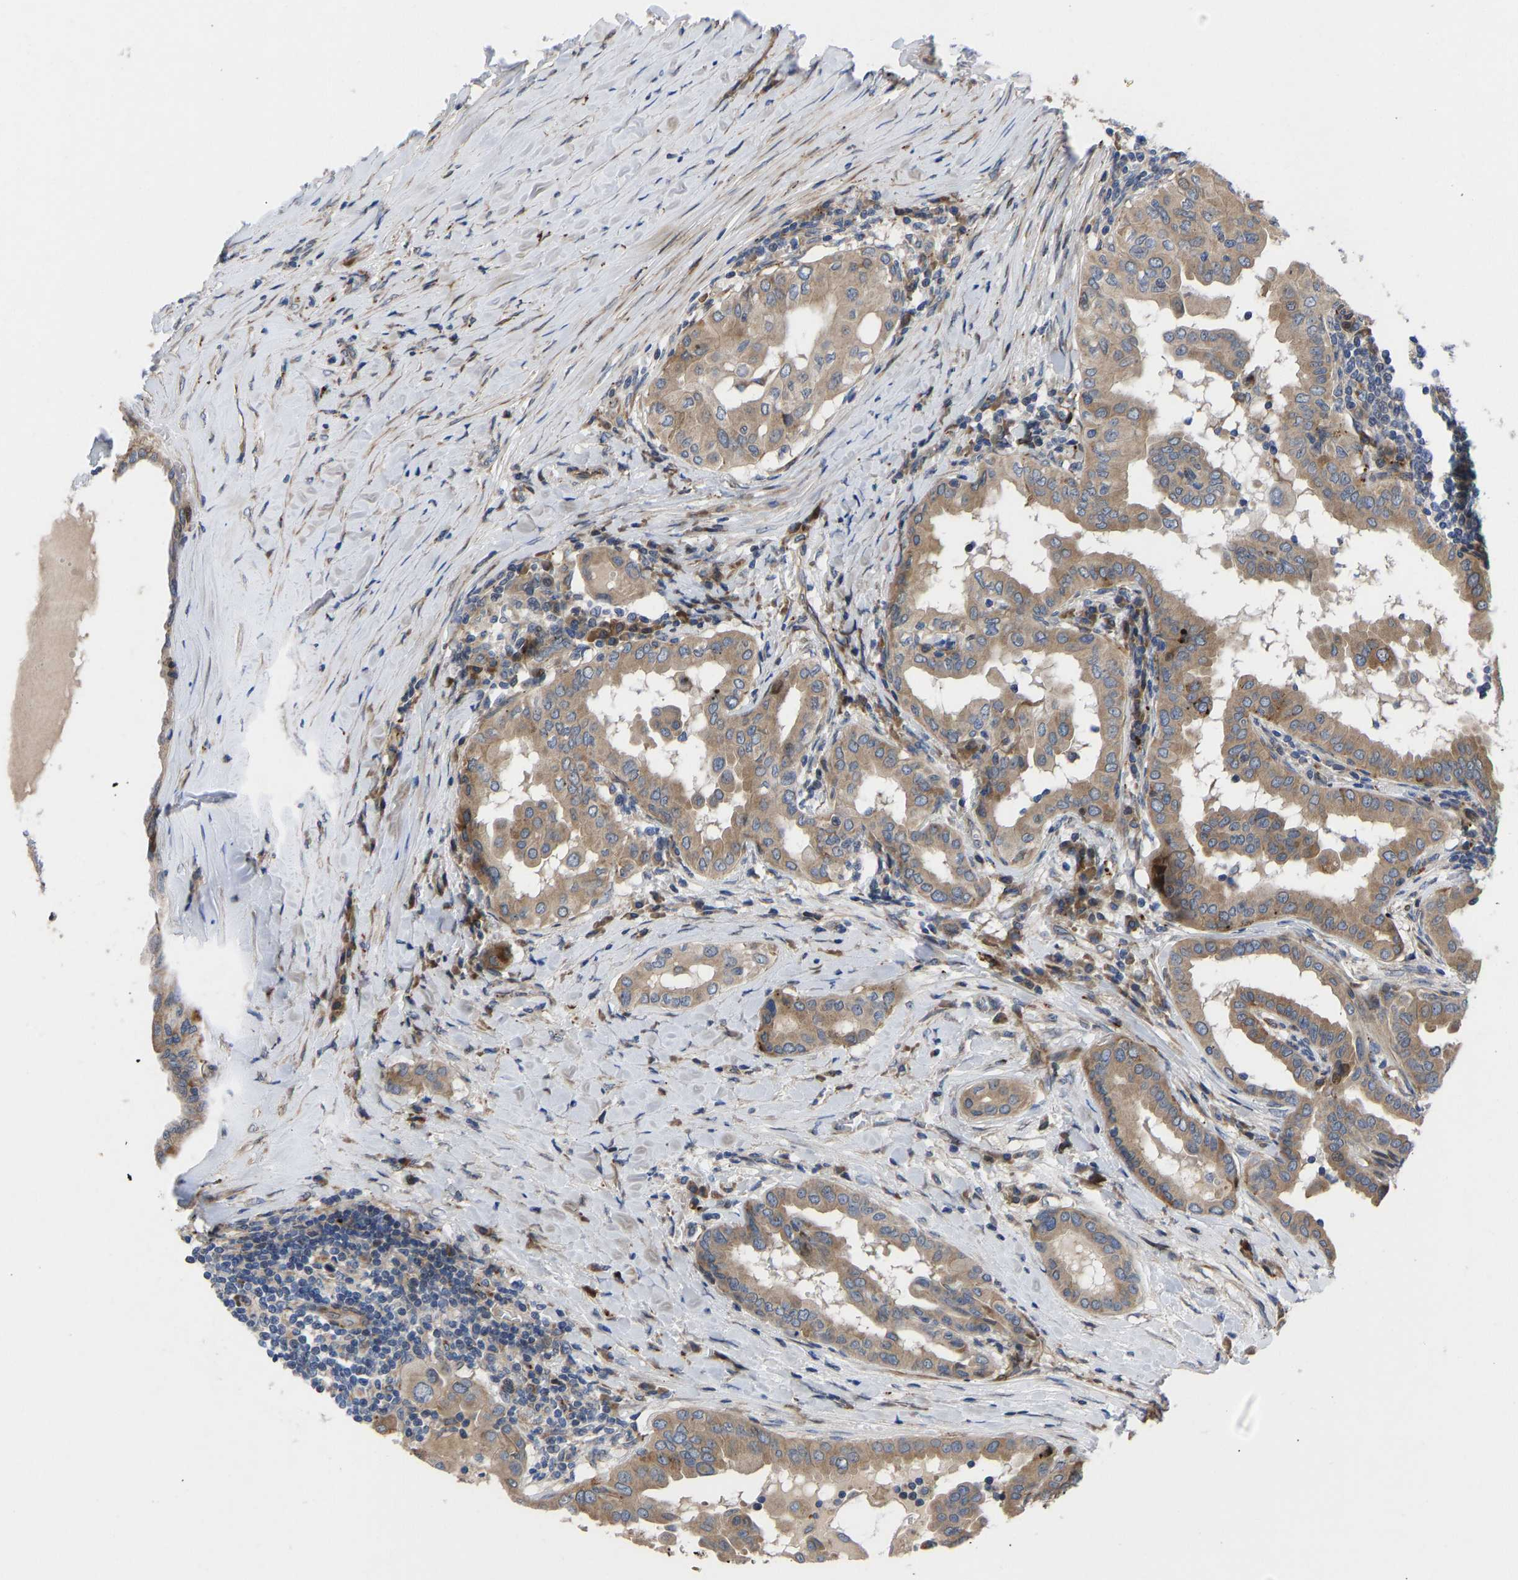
{"staining": {"intensity": "weak", "quantity": ">75%", "location": "cytoplasmic/membranous"}, "tissue": "thyroid cancer", "cell_type": "Tumor cells", "image_type": "cancer", "snomed": [{"axis": "morphology", "description": "Papillary adenocarcinoma, NOS"}, {"axis": "topography", "description": "Thyroid gland"}], "caption": "An image of human thyroid cancer (papillary adenocarcinoma) stained for a protein reveals weak cytoplasmic/membranous brown staining in tumor cells.", "gene": "TMEM38B", "patient": {"sex": "male", "age": 33}}